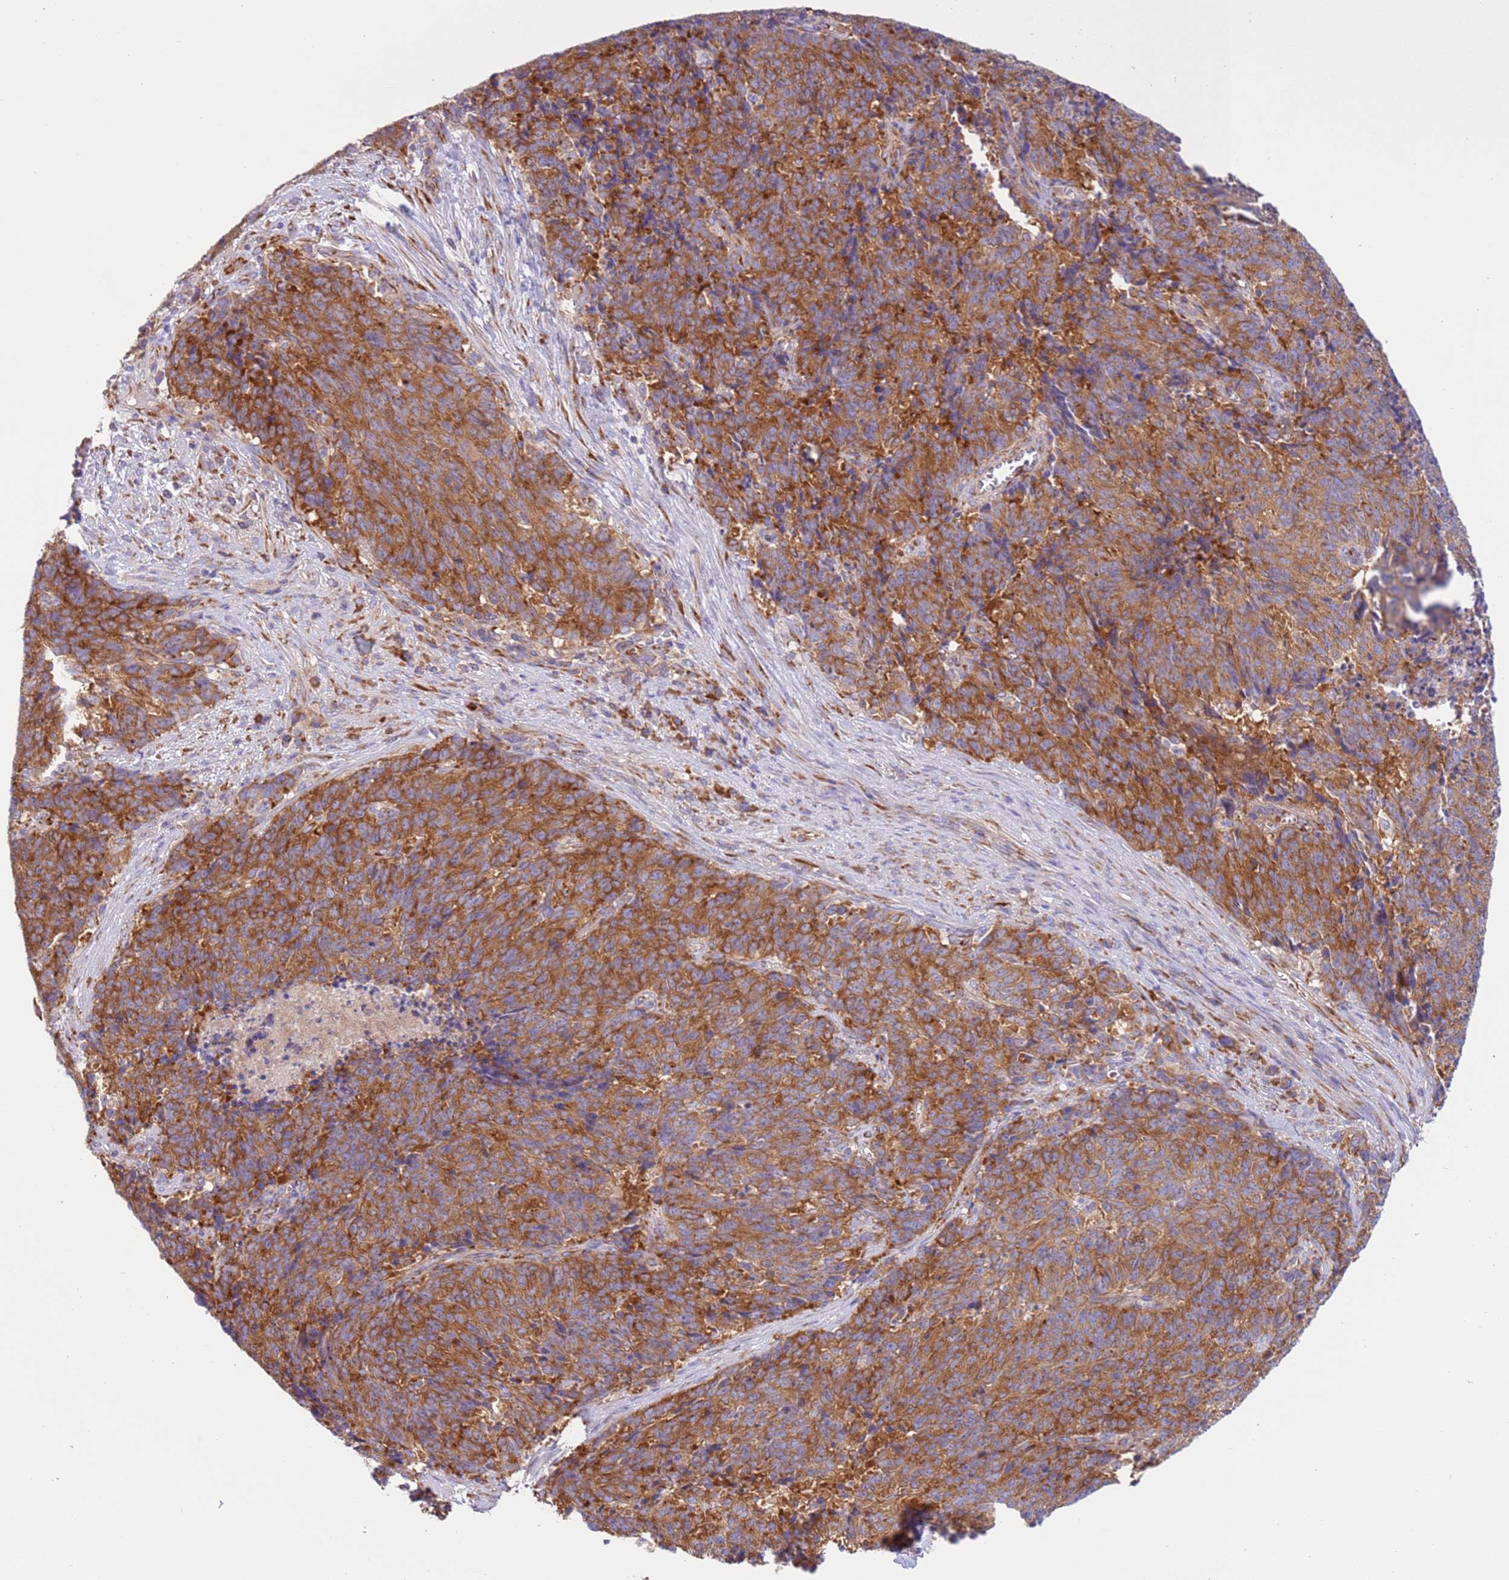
{"staining": {"intensity": "strong", "quantity": ">75%", "location": "cytoplasmic/membranous"}, "tissue": "cervical cancer", "cell_type": "Tumor cells", "image_type": "cancer", "snomed": [{"axis": "morphology", "description": "Squamous cell carcinoma, NOS"}, {"axis": "topography", "description": "Cervix"}], "caption": "Brown immunohistochemical staining in cervical cancer (squamous cell carcinoma) shows strong cytoplasmic/membranous expression in approximately >75% of tumor cells.", "gene": "VARS1", "patient": {"sex": "female", "age": 29}}